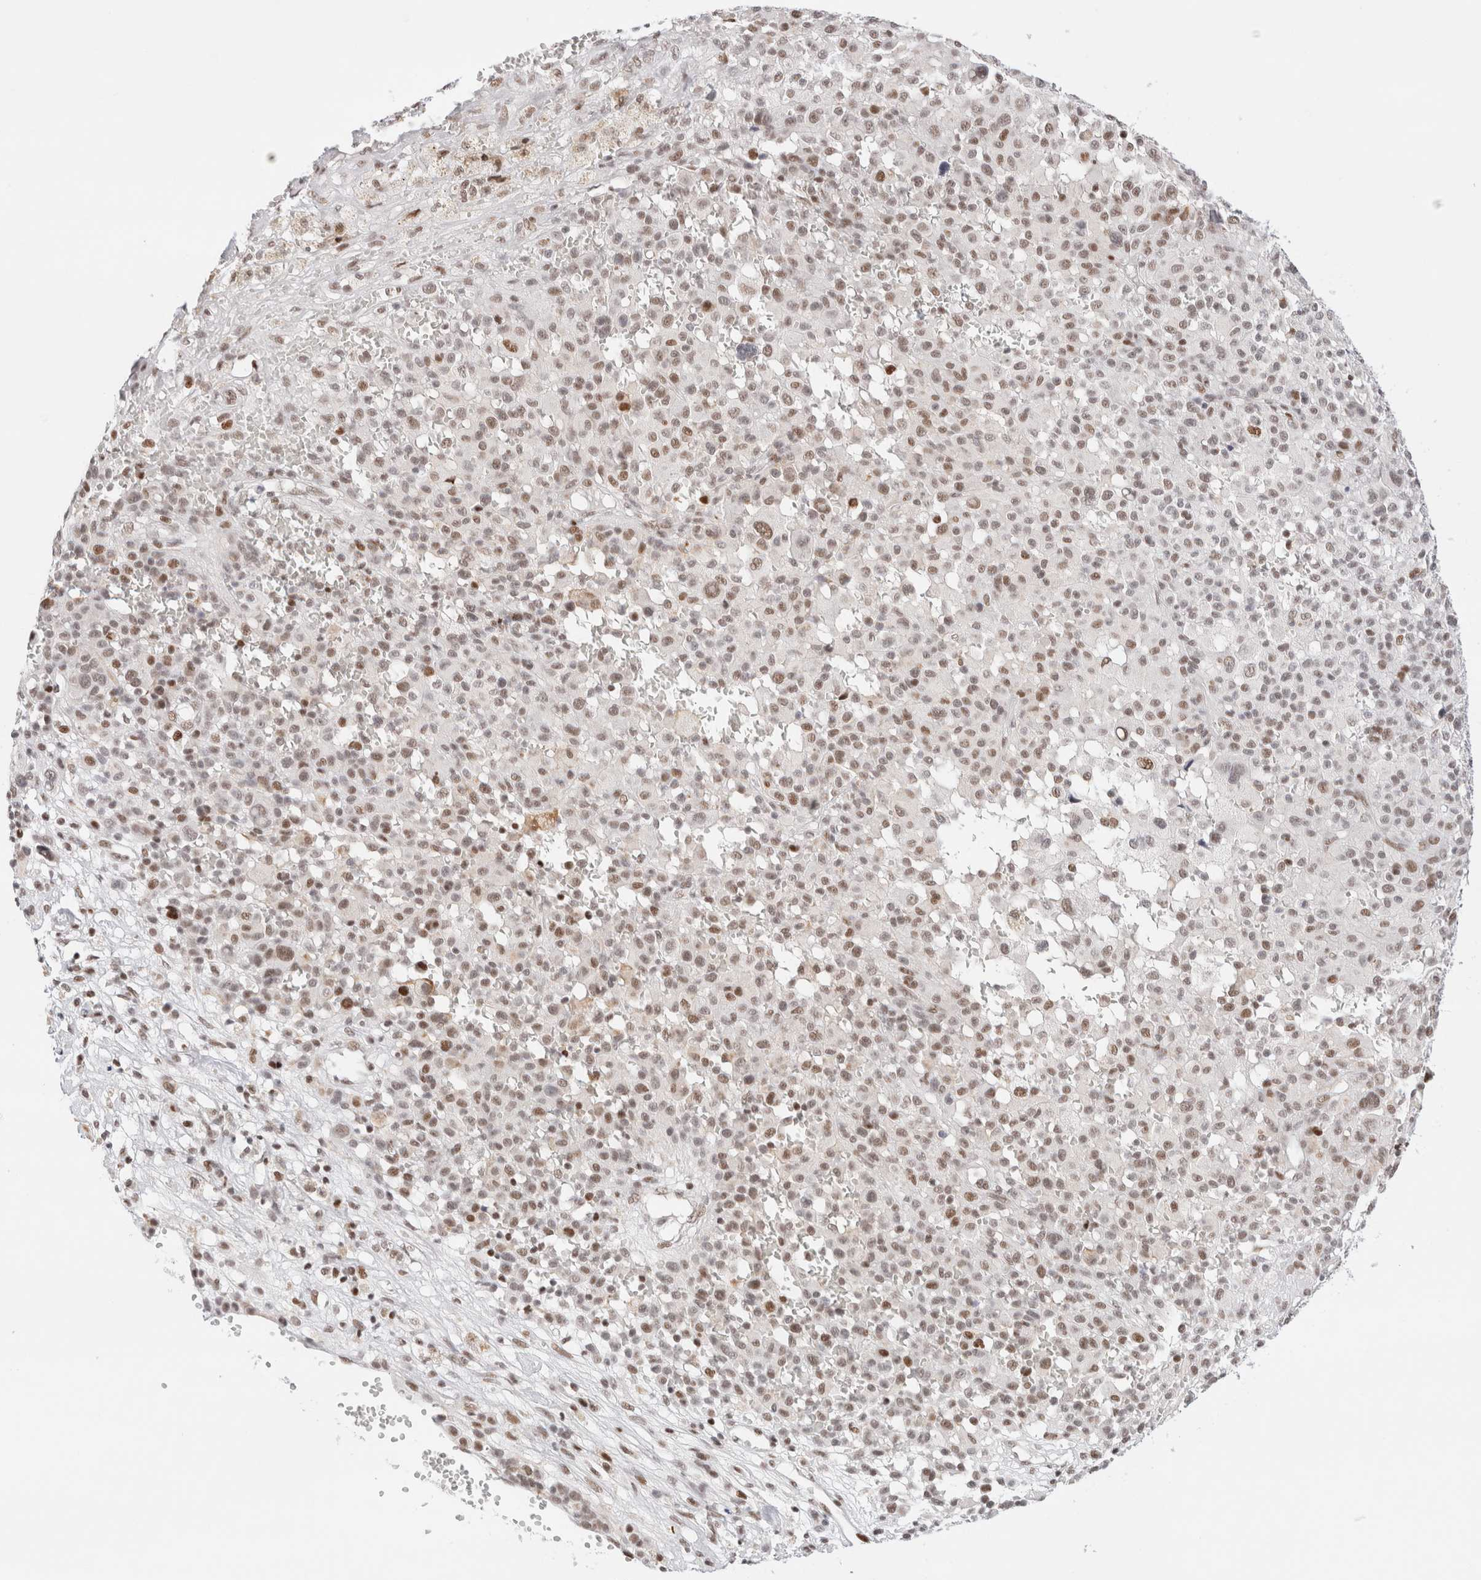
{"staining": {"intensity": "weak", "quantity": ">75%", "location": "nuclear"}, "tissue": "melanoma", "cell_type": "Tumor cells", "image_type": "cancer", "snomed": [{"axis": "morphology", "description": "Malignant melanoma, Metastatic site"}, {"axis": "topography", "description": "Skin"}], "caption": "Melanoma stained with immunohistochemistry (IHC) demonstrates weak nuclear expression in about >75% of tumor cells.", "gene": "ZNF282", "patient": {"sex": "female", "age": 74}}